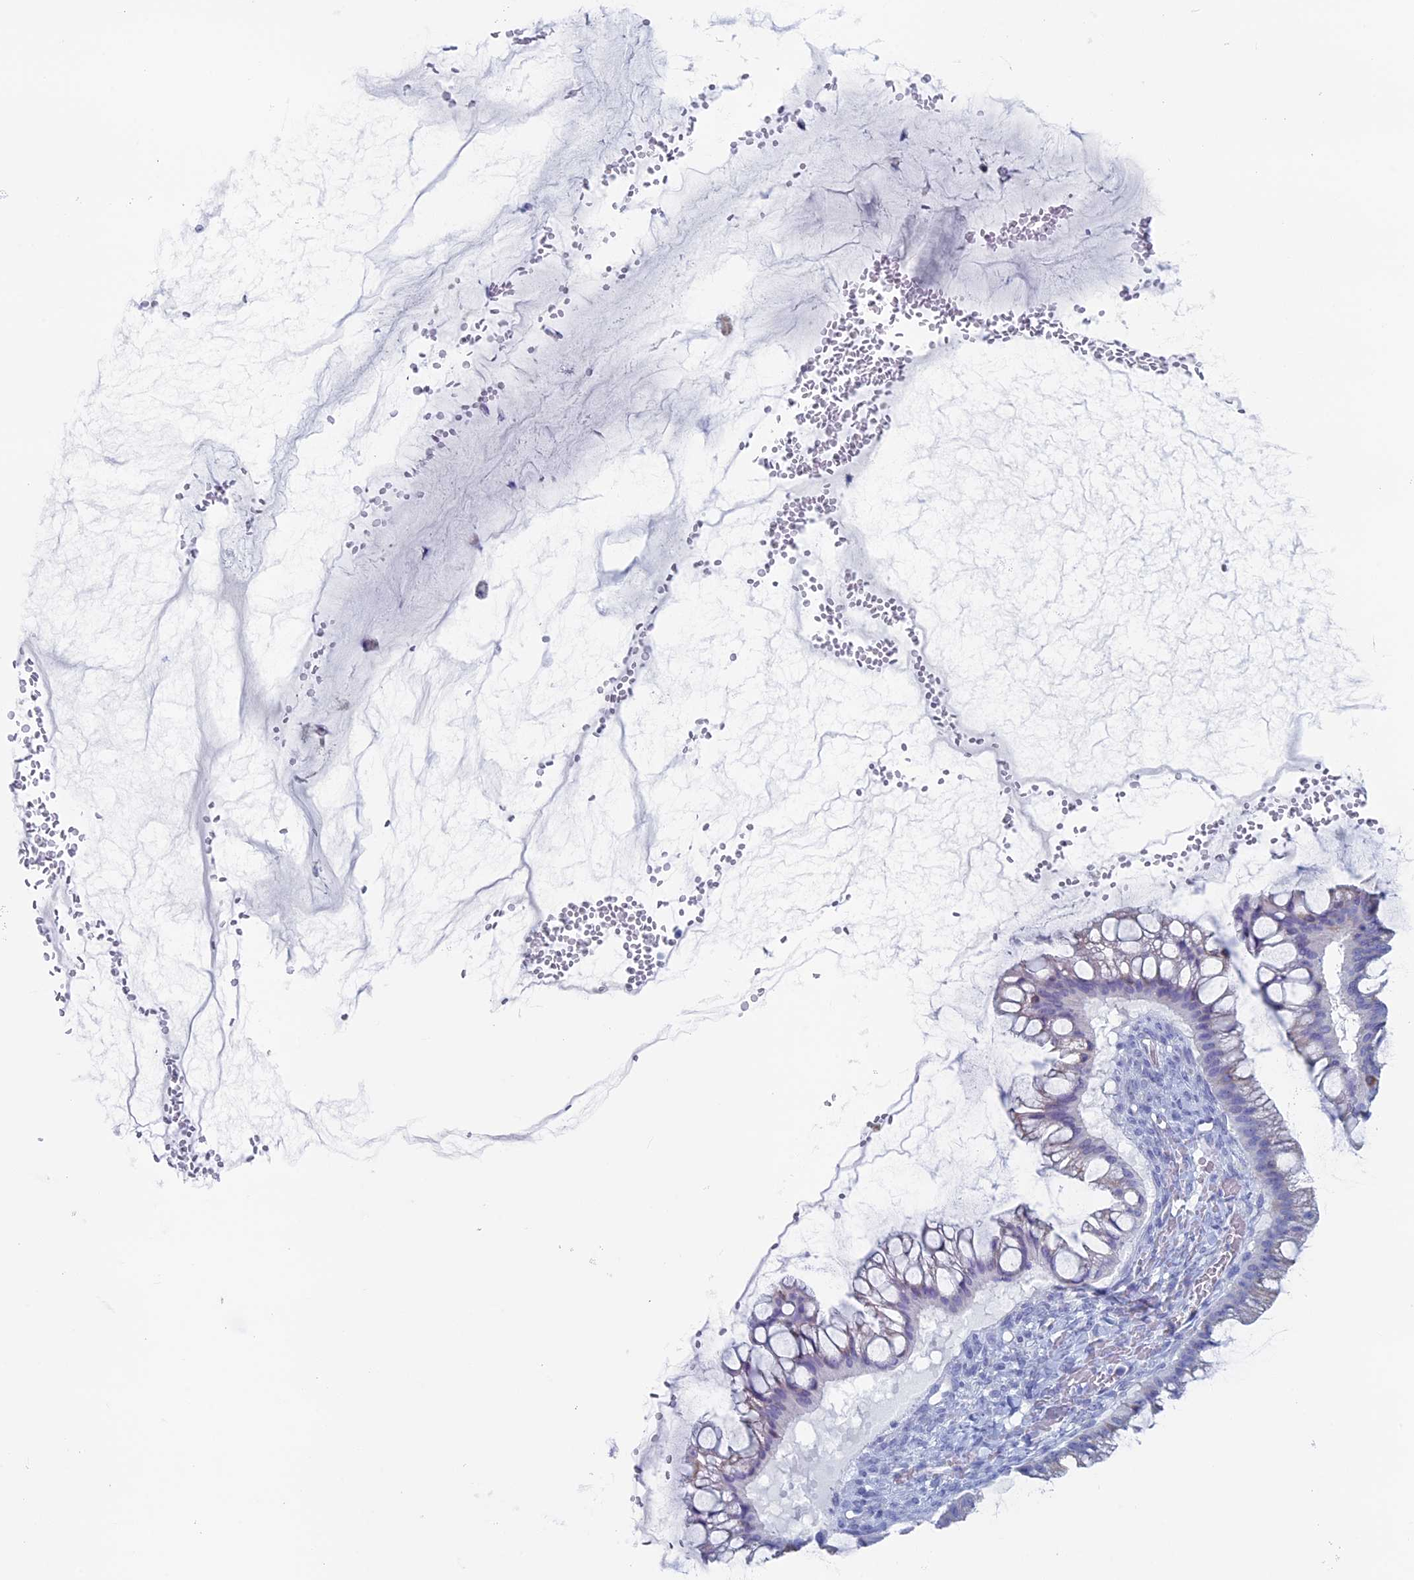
{"staining": {"intensity": "negative", "quantity": "none", "location": "none"}, "tissue": "ovarian cancer", "cell_type": "Tumor cells", "image_type": "cancer", "snomed": [{"axis": "morphology", "description": "Cystadenocarcinoma, mucinous, NOS"}, {"axis": "topography", "description": "Ovary"}], "caption": "IHC of human ovarian mucinous cystadenocarcinoma displays no positivity in tumor cells. (DAB immunohistochemistry (IHC), high magnification).", "gene": "MAGEB6", "patient": {"sex": "female", "age": 73}}